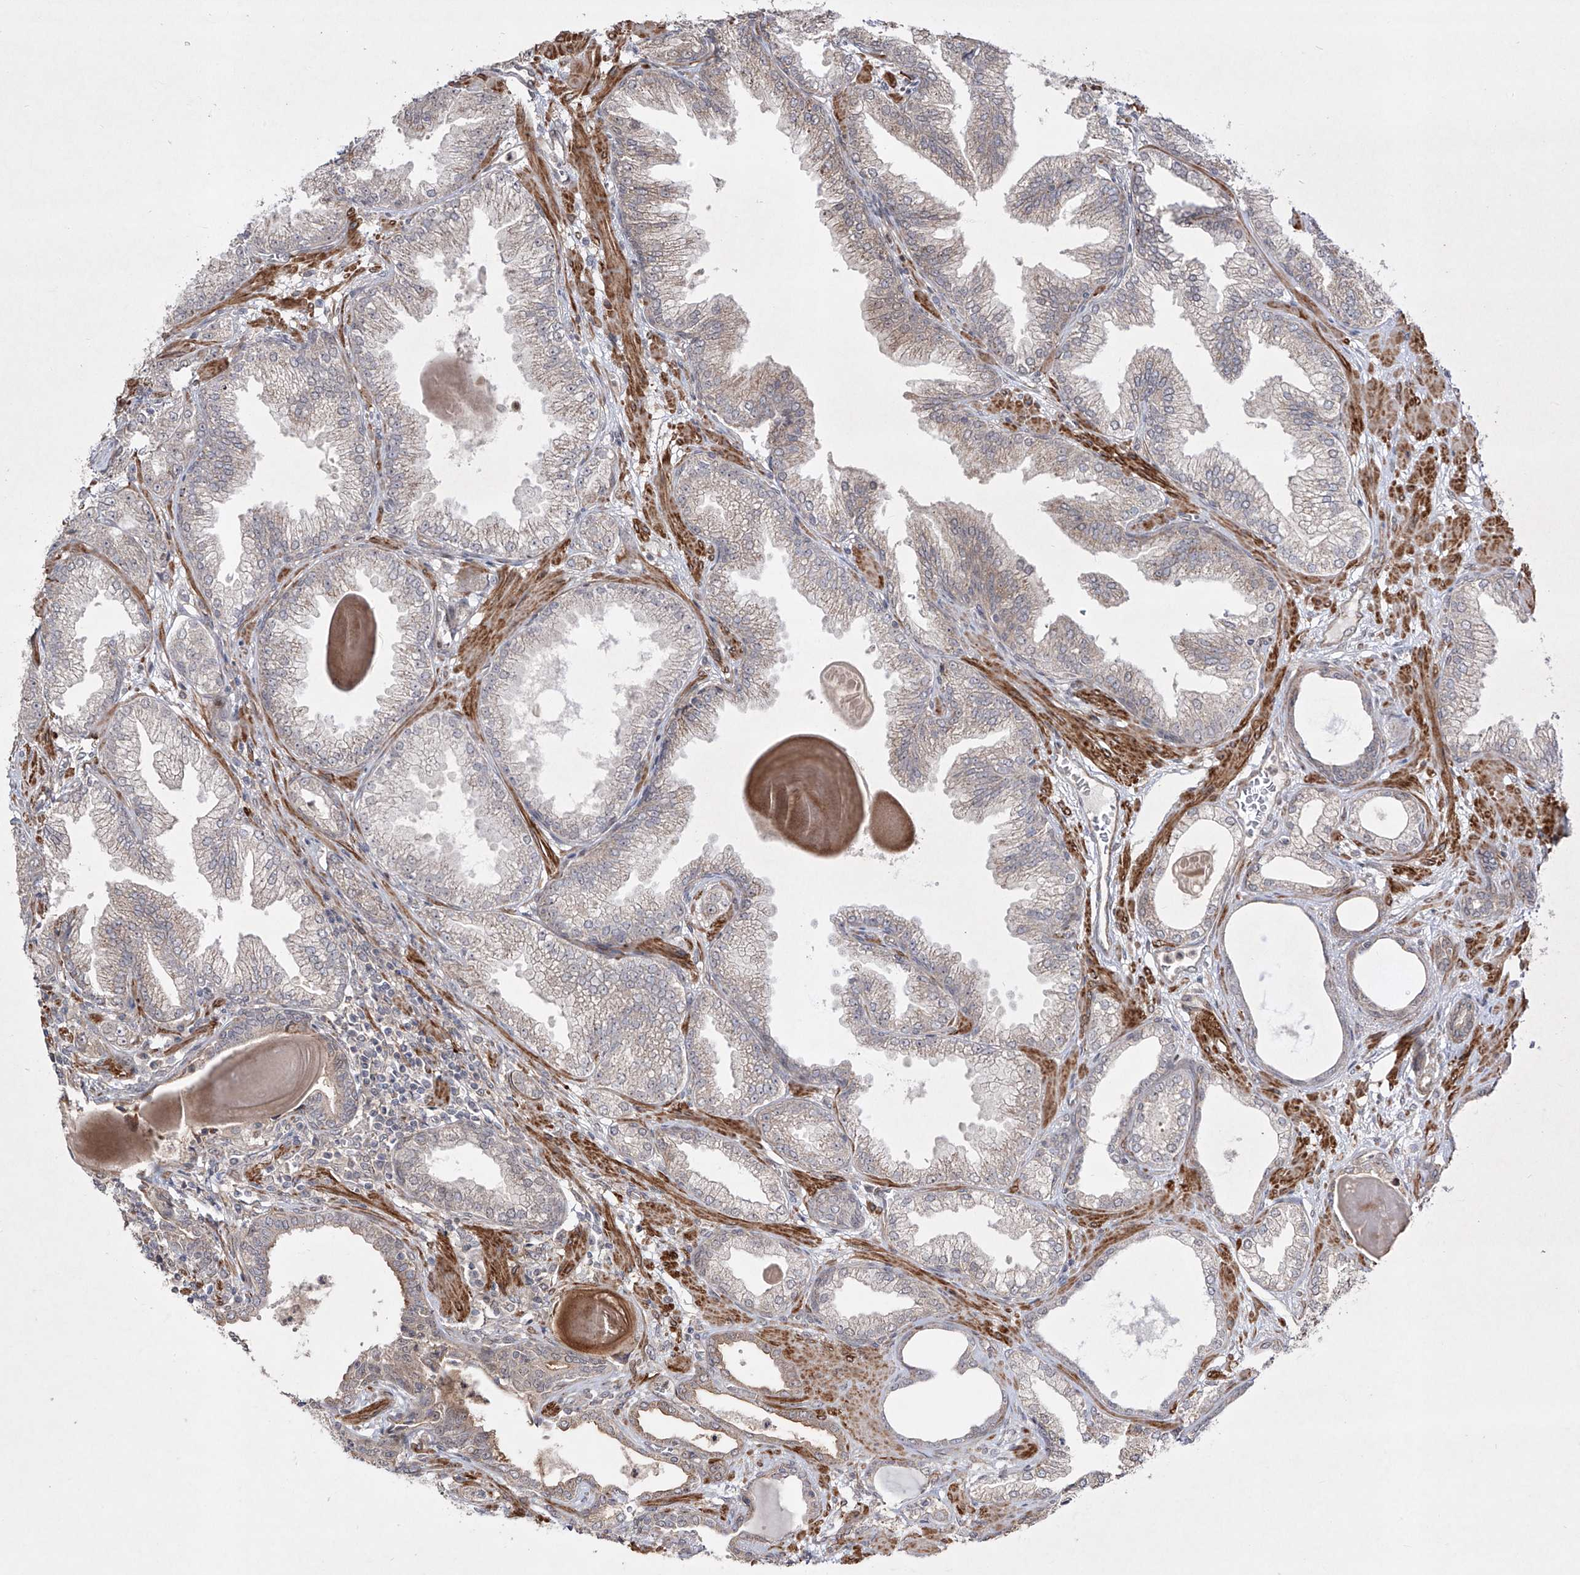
{"staining": {"intensity": "negative", "quantity": "none", "location": "none"}, "tissue": "prostate cancer", "cell_type": "Tumor cells", "image_type": "cancer", "snomed": [{"axis": "morphology", "description": "Adenocarcinoma, High grade"}, {"axis": "topography", "description": "Prostate"}], "caption": "Tumor cells are negative for protein expression in human prostate cancer.", "gene": "KDM1B", "patient": {"sex": "male", "age": 71}}